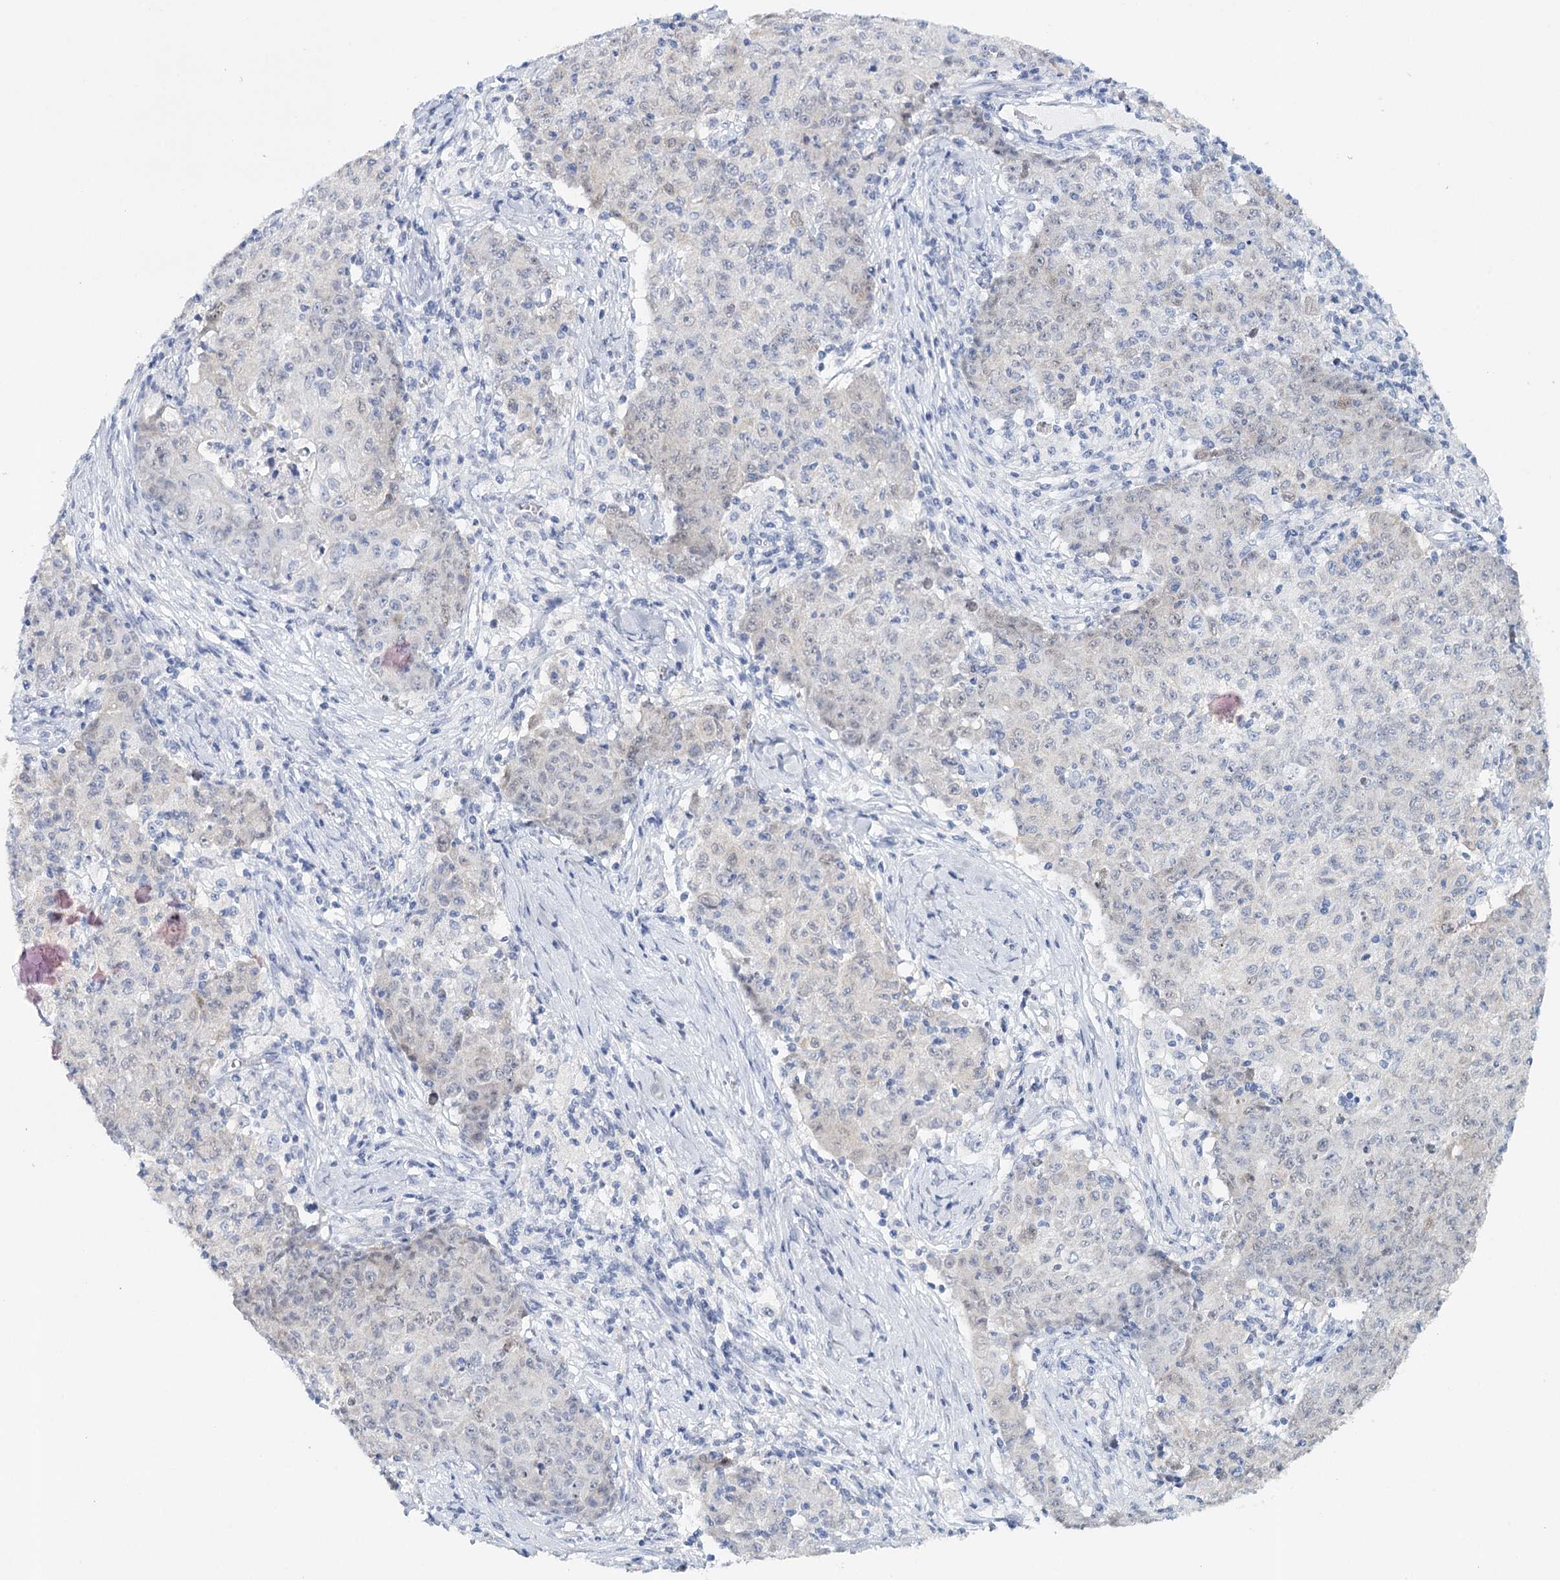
{"staining": {"intensity": "negative", "quantity": "none", "location": "none"}, "tissue": "ovarian cancer", "cell_type": "Tumor cells", "image_type": "cancer", "snomed": [{"axis": "morphology", "description": "Carcinoma, endometroid"}, {"axis": "topography", "description": "Ovary"}], "caption": "High power microscopy image of an IHC micrograph of ovarian cancer, revealing no significant expression in tumor cells.", "gene": "HSPA4L", "patient": {"sex": "female", "age": 42}}